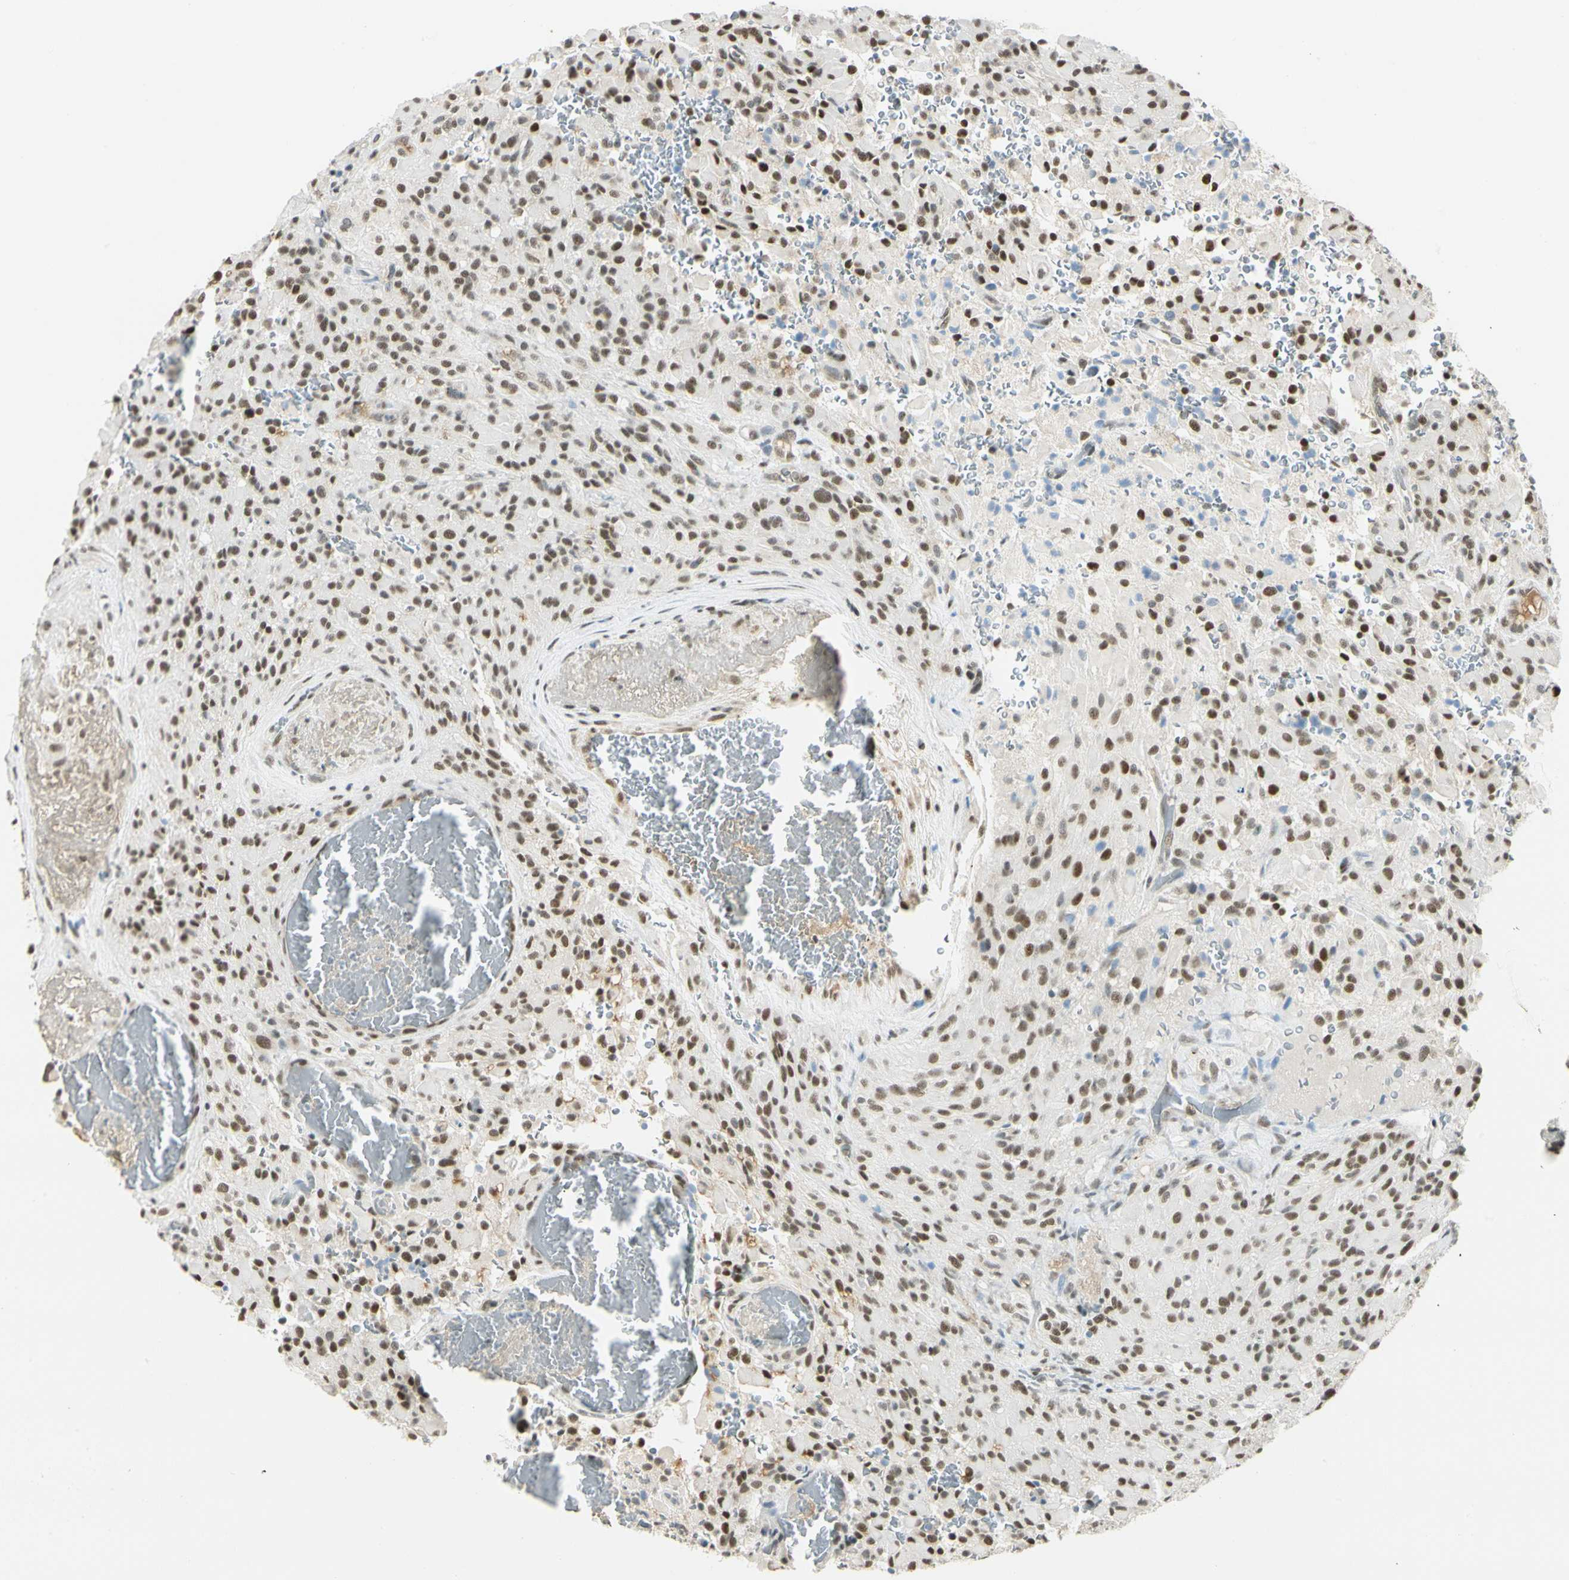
{"staining": {"intensity": "strong", "quantity": ">75%", "location": "nuclear"}, "tissue": "glioma", "cell_type": "Tumor cells", "image_type": "cancer", "snomed": [{"axis": "morphology", "description": "Glioma, malignant, High grade"}, {"axis": "topography", "description": "Brain"}], "caption": "Human glioma stained with a brown dye reveals strong nuclear positive staining in about >75% of tumor cells.", "gene": "NELFE", "patient": {"sex": "male", "age": 71}}